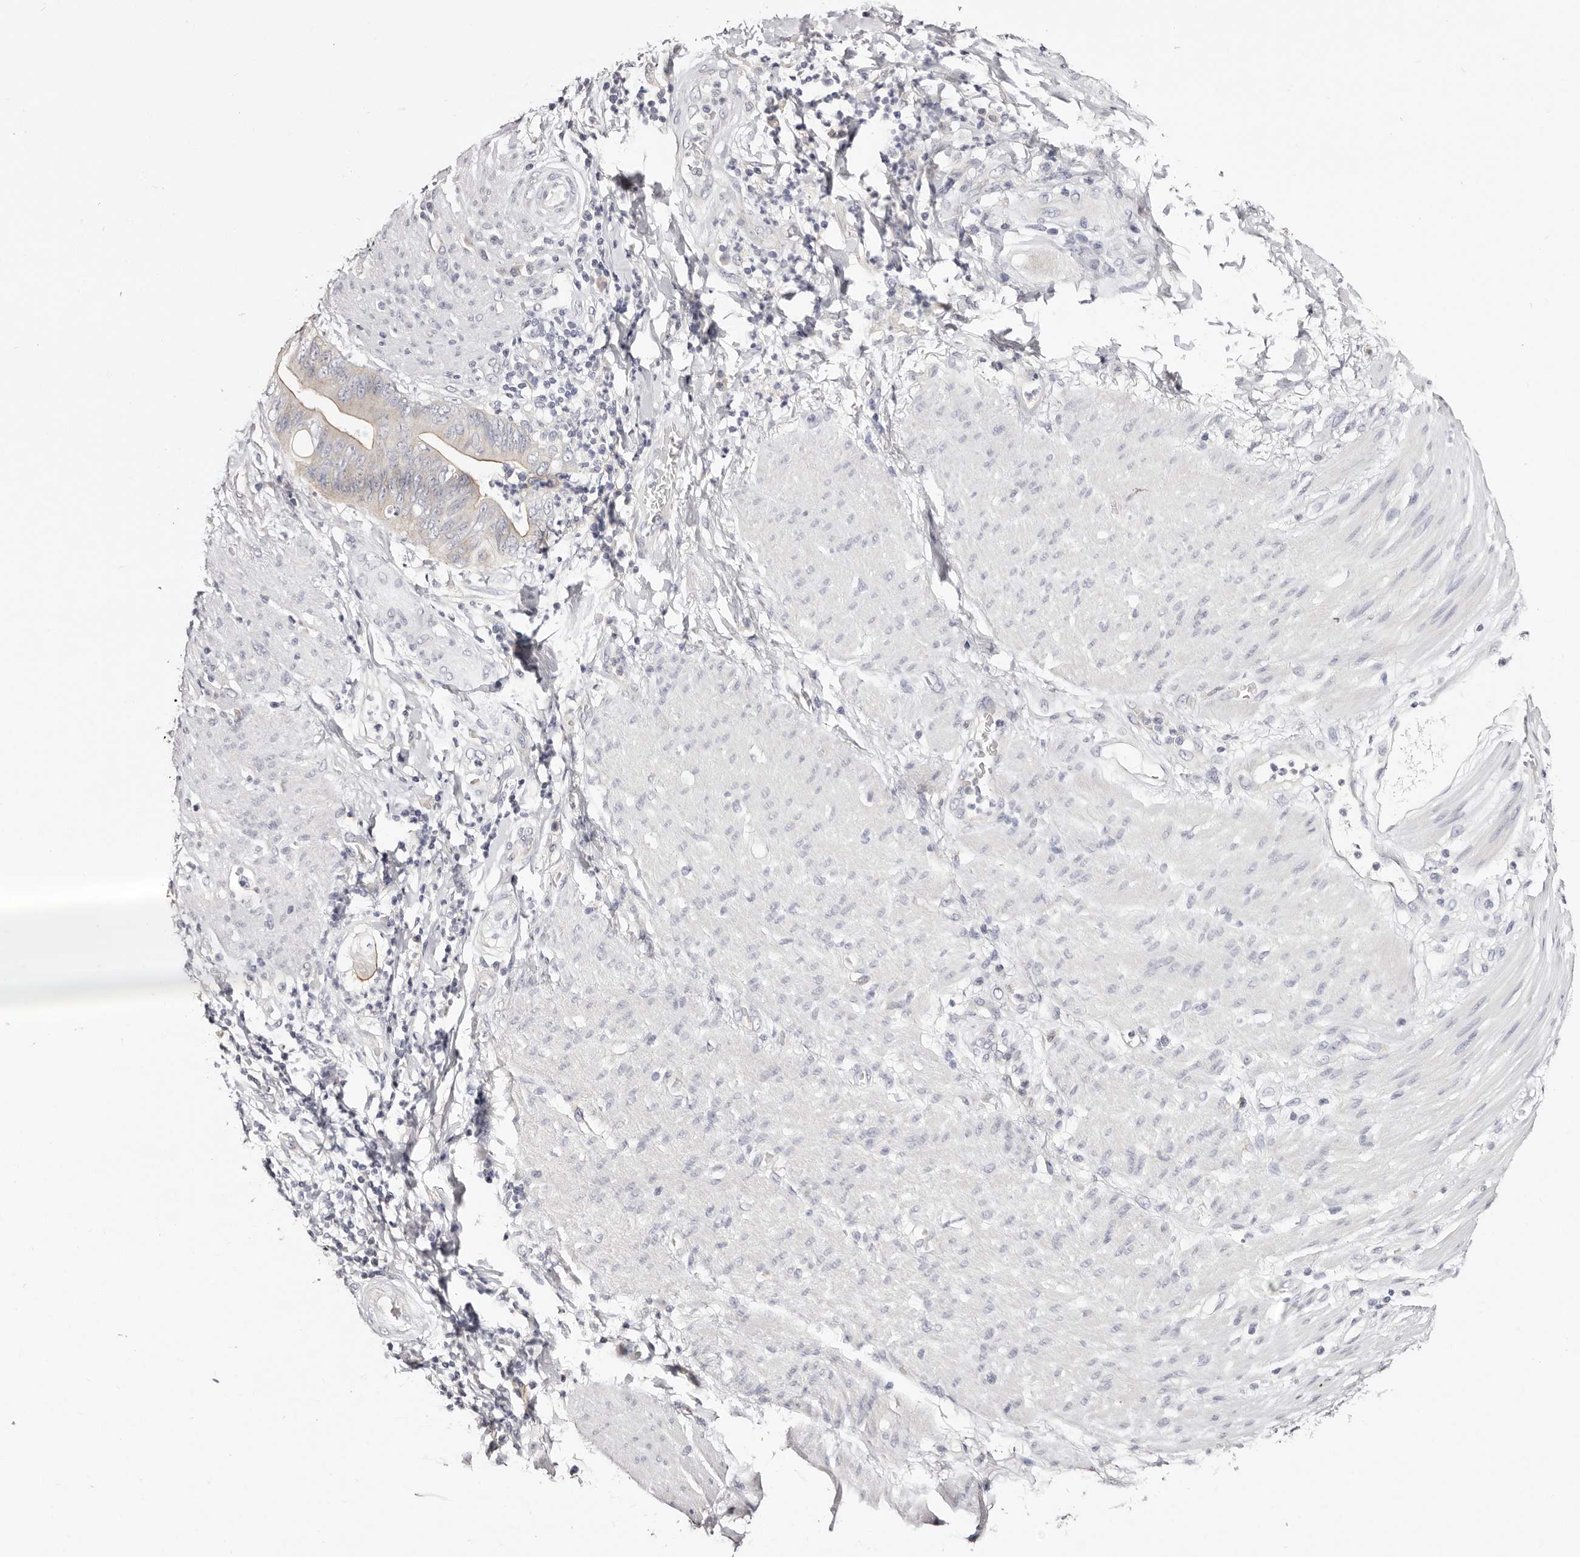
{"staining": {"intensity": "moderate", "quantity": "<25%", "location": "cytoplasmic/membranous"}, "tissue": "stomach cancer", "cell_type": "Tumor cells", "image_type": "cancer", "snomed": [{"axis": "morphology", "description": "Adenocarcinoma, NOS"}, {"axis": "topography", "description": "Stomach"}], "caption": "Protein expression analysis of adenocarcinoma (stomach) exhibits moderate cytoplasmic/membranous expression in approximately <25% of tumor cells. (DAB IHC, brown staining for protein, blue staining for nuclei).", "gene": "ROM1", "patient": {"sex": "female", "age": 73}}